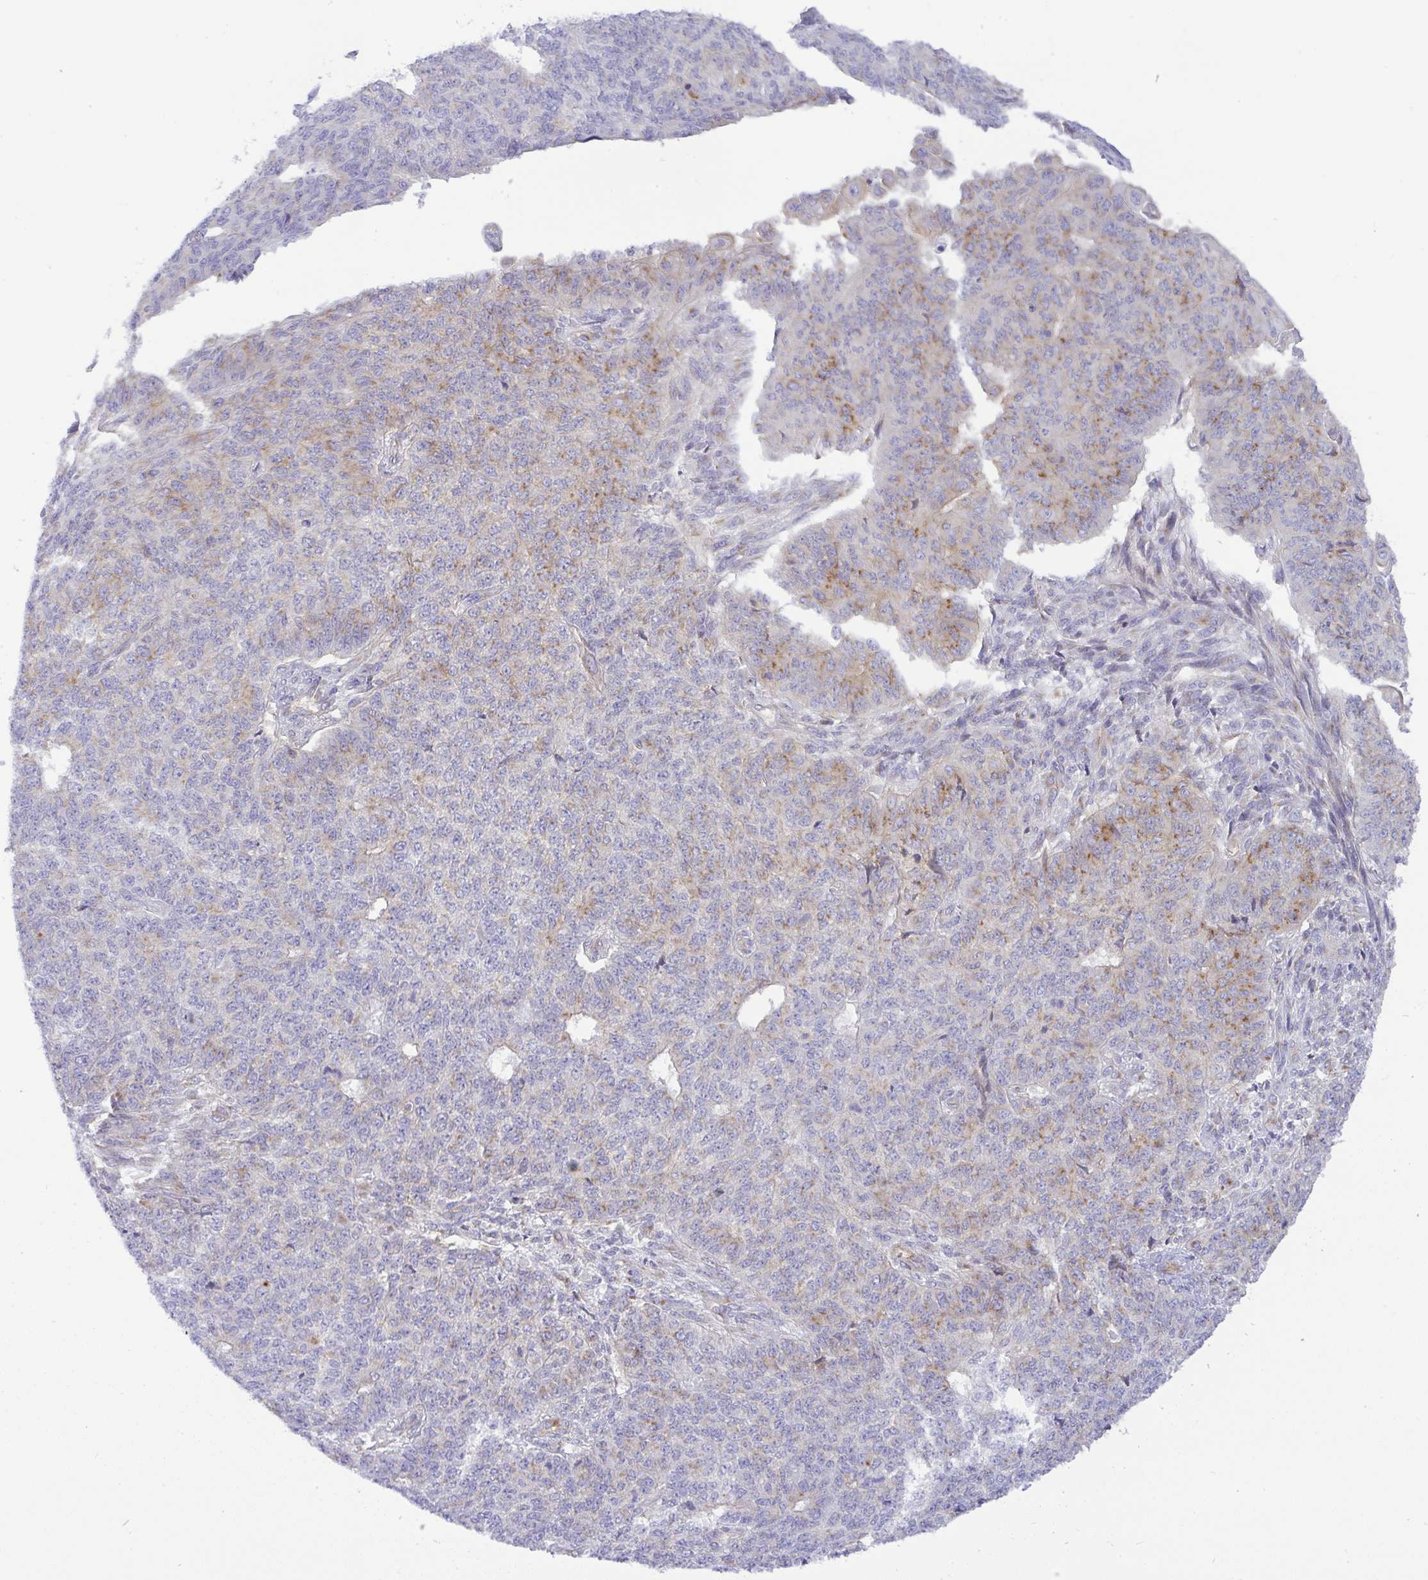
{"staining": {"intensity": "moderate", "quantity": "<25%", "location": "cytoplasmic/membranous"}, "tissue": "endometrial cancer", "cell_type": "Tumor cells", "image_type": "cancer", "snomed": [{"axis": "morphology", "description": "Adenocarcinoma, NOS"}, {"axis": "topography", "description": "Endometrium"}], "caption": "The immunohistochemical stain labels moderate cytoplasmic/membranous positivity in tumor cells of endometrial adenocarcinoma tissue. The staining is performed using DAB (3,3'-diaminobenzidine) brown chromogen to label protein expression. The nuclei are counter-stained blue using hematoxylin.", "gene": "FAM177A1", "patient": {"sex": "female", "age": 32}}